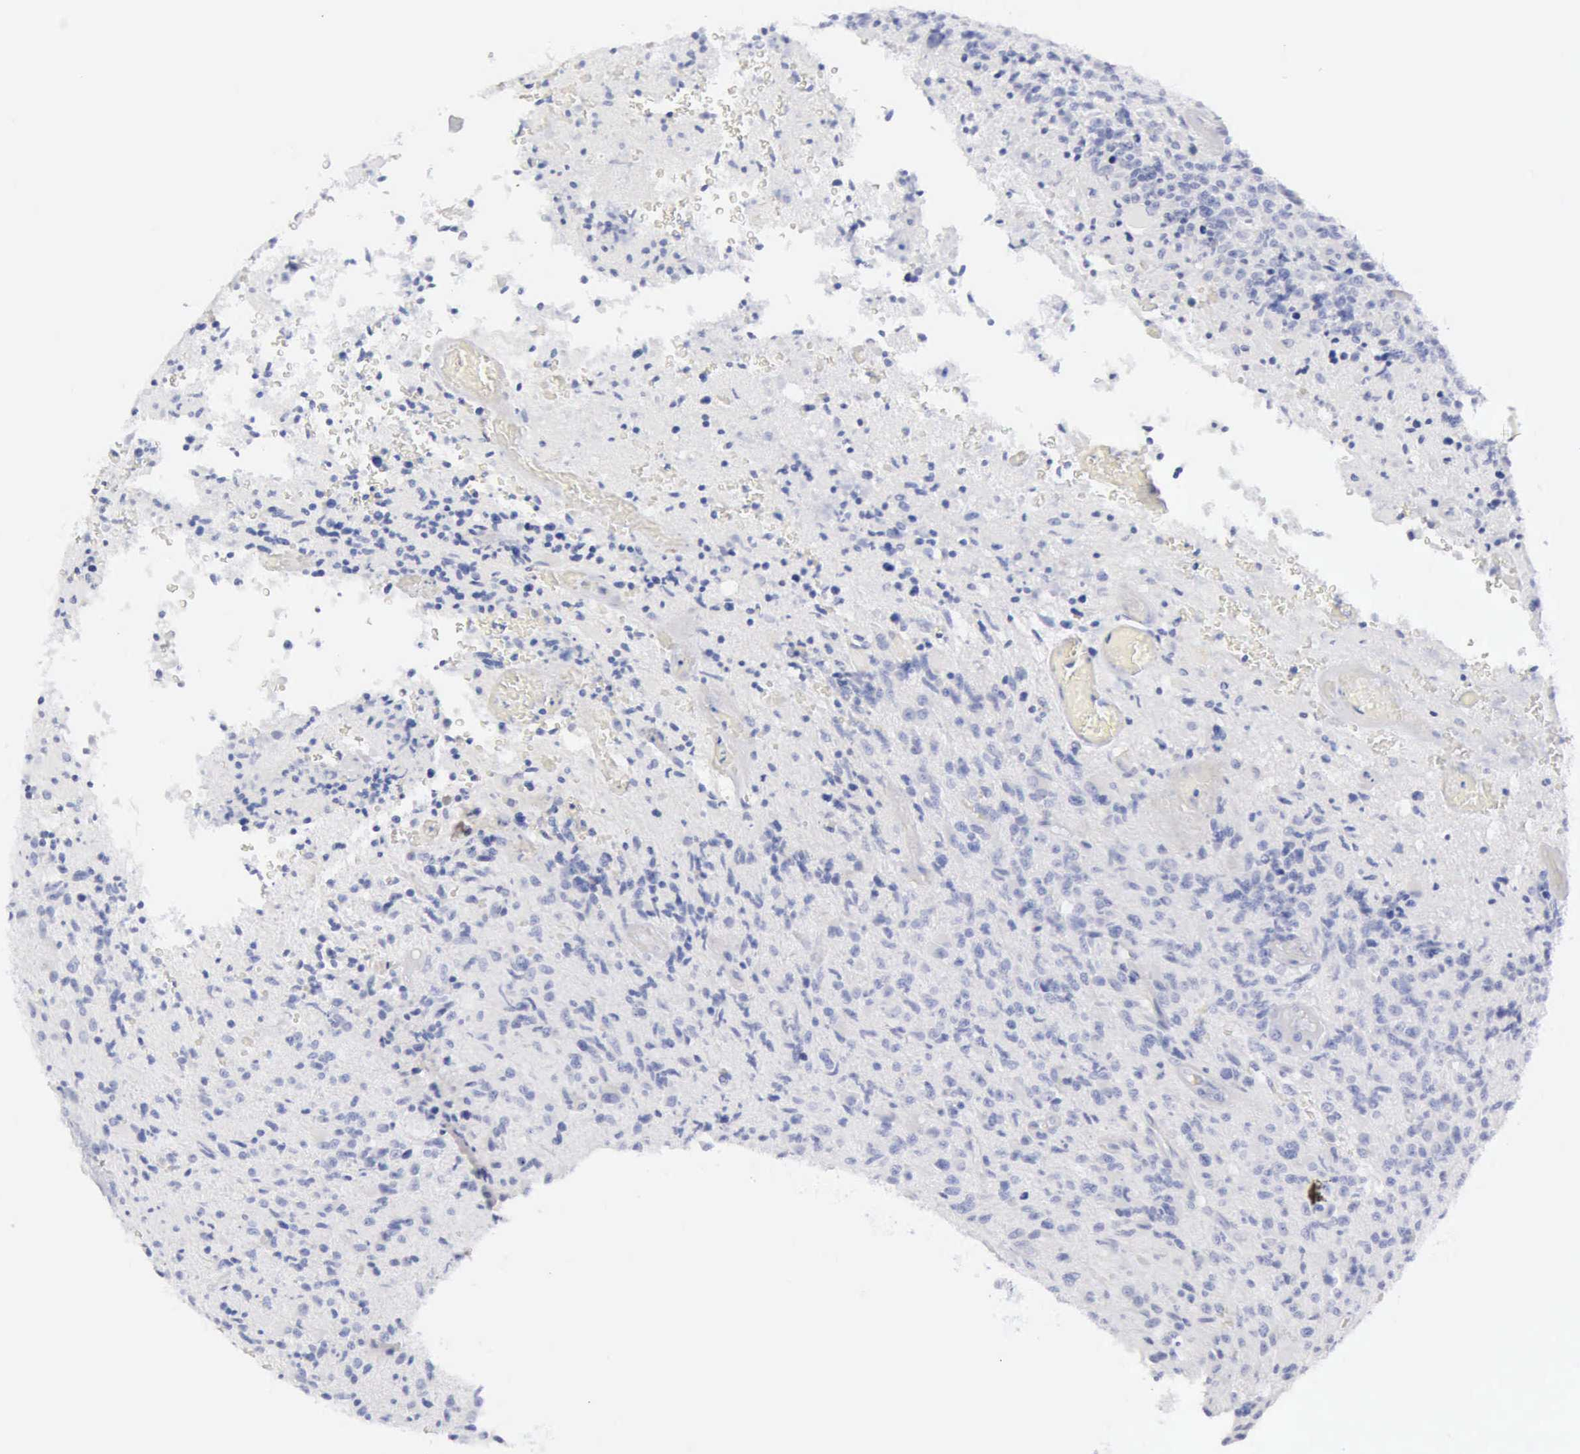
{"staining": {"intensity": "negative", "quantity": "none", "location": "none"}, "tissue": "glioma", "cell_type": "Tumor cells", "image_type": "cancer", "snomed": [{"axis": "morphology", "description": "Glioma, malignant, High grade"}, {"axis": "topography", "description": "Brain"}], "caption": "This is an immunohistochemistry micrograph of malignant glioma (high-grade). There is no staining in tumor cells.", "gene": "GZMB", "patient": {"sex": "male", "age": 36}}